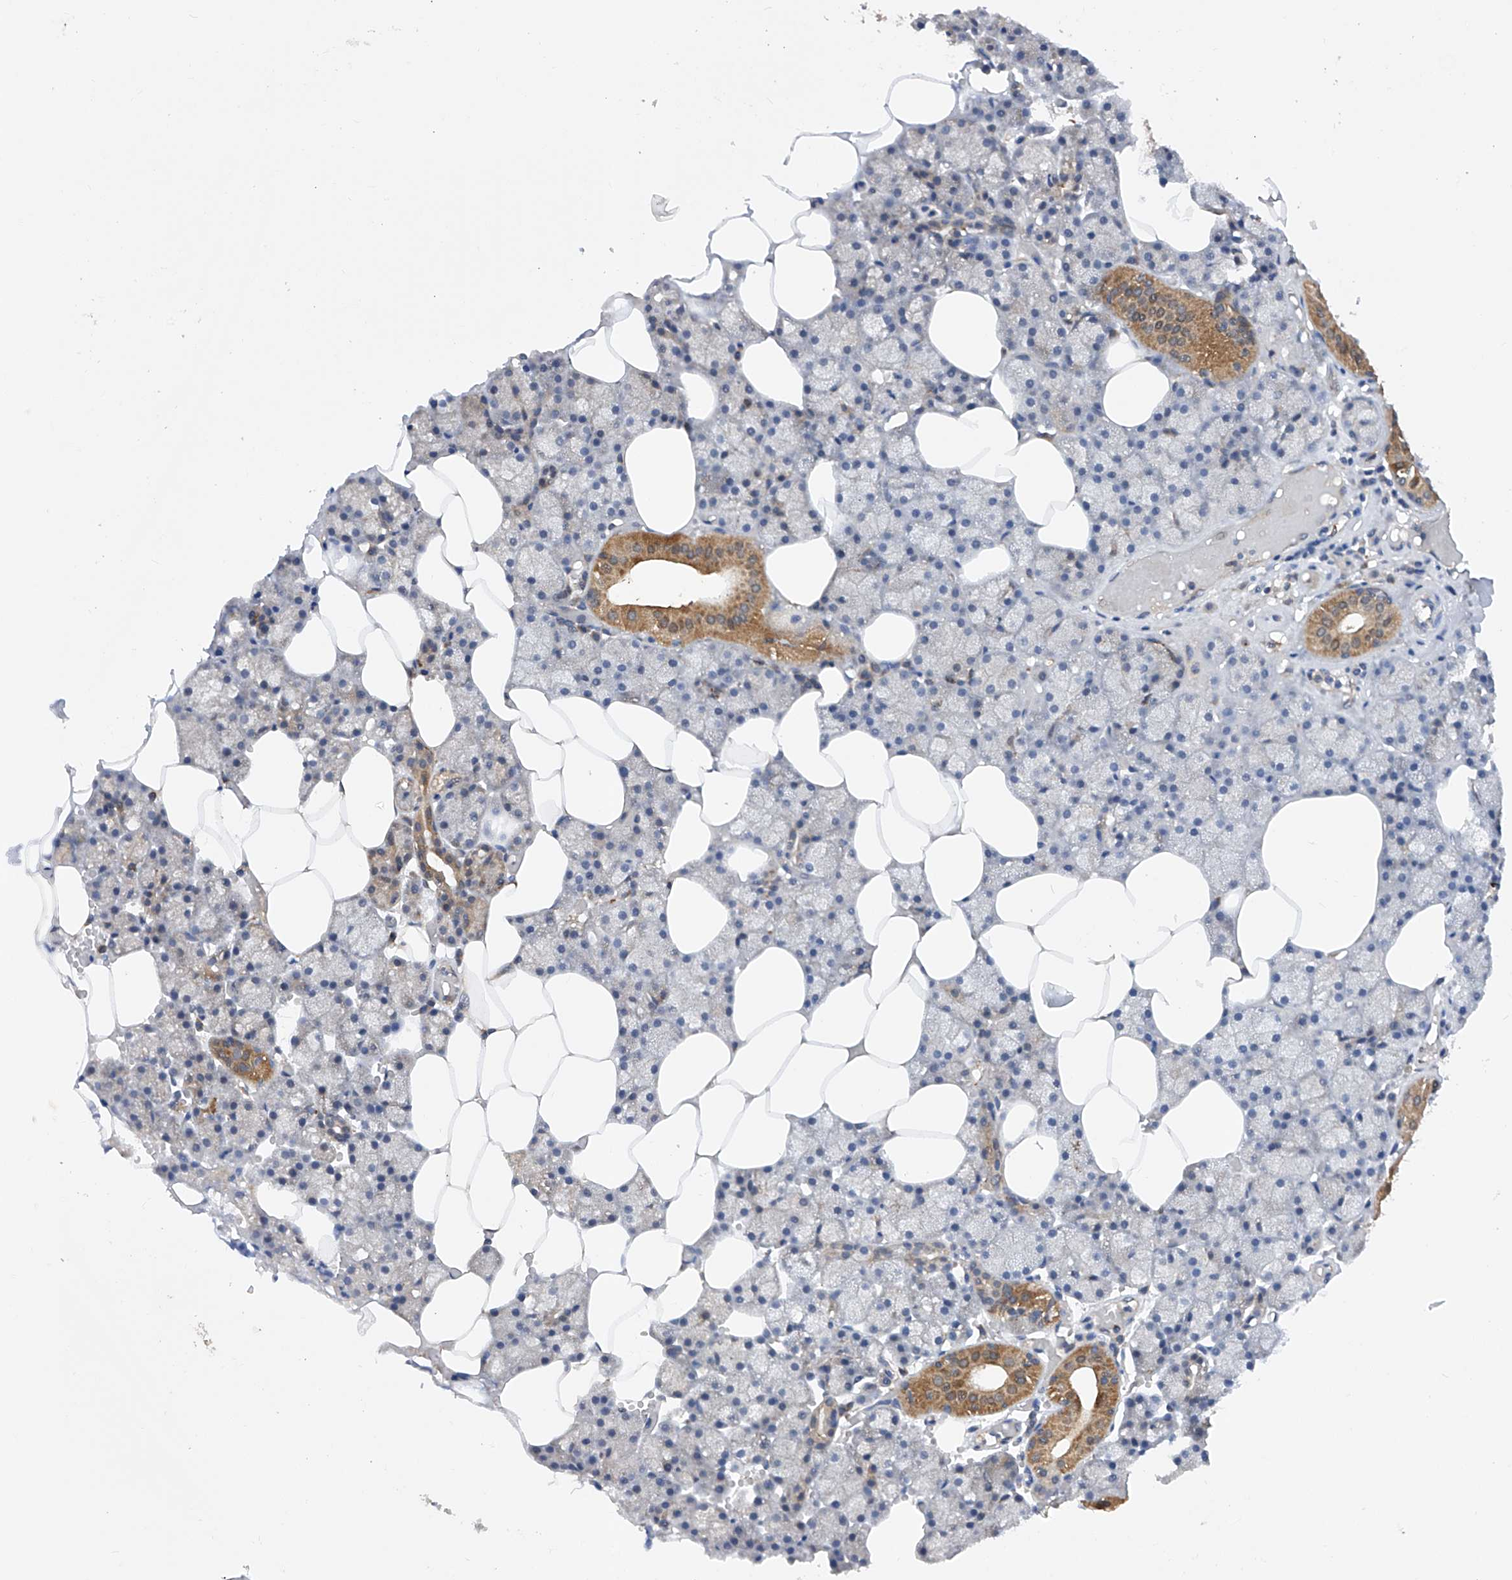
{"staining": {"intensity": "moderate", "quantity": "25%-75%", "location": "cytoplasmic/membranous"}, "tissue": "salivary gland", "cell_type": "Glandular cells", "image_type": "normal", "snomed": [{"axis": "morphology", "description": "Normal tissue, NOS"}, {"axis": "topography", "description": "Salivary gland"}], "caption": "The micrograph demonstrates immunohistochemical staining of unremarkable salivary gland. There is moderate cytoplasmic/membranous expression is identified in about 25%-75% of glandular cells.", "gene": "SPATA20", "patient": {"sex": "male", "age": 62}}